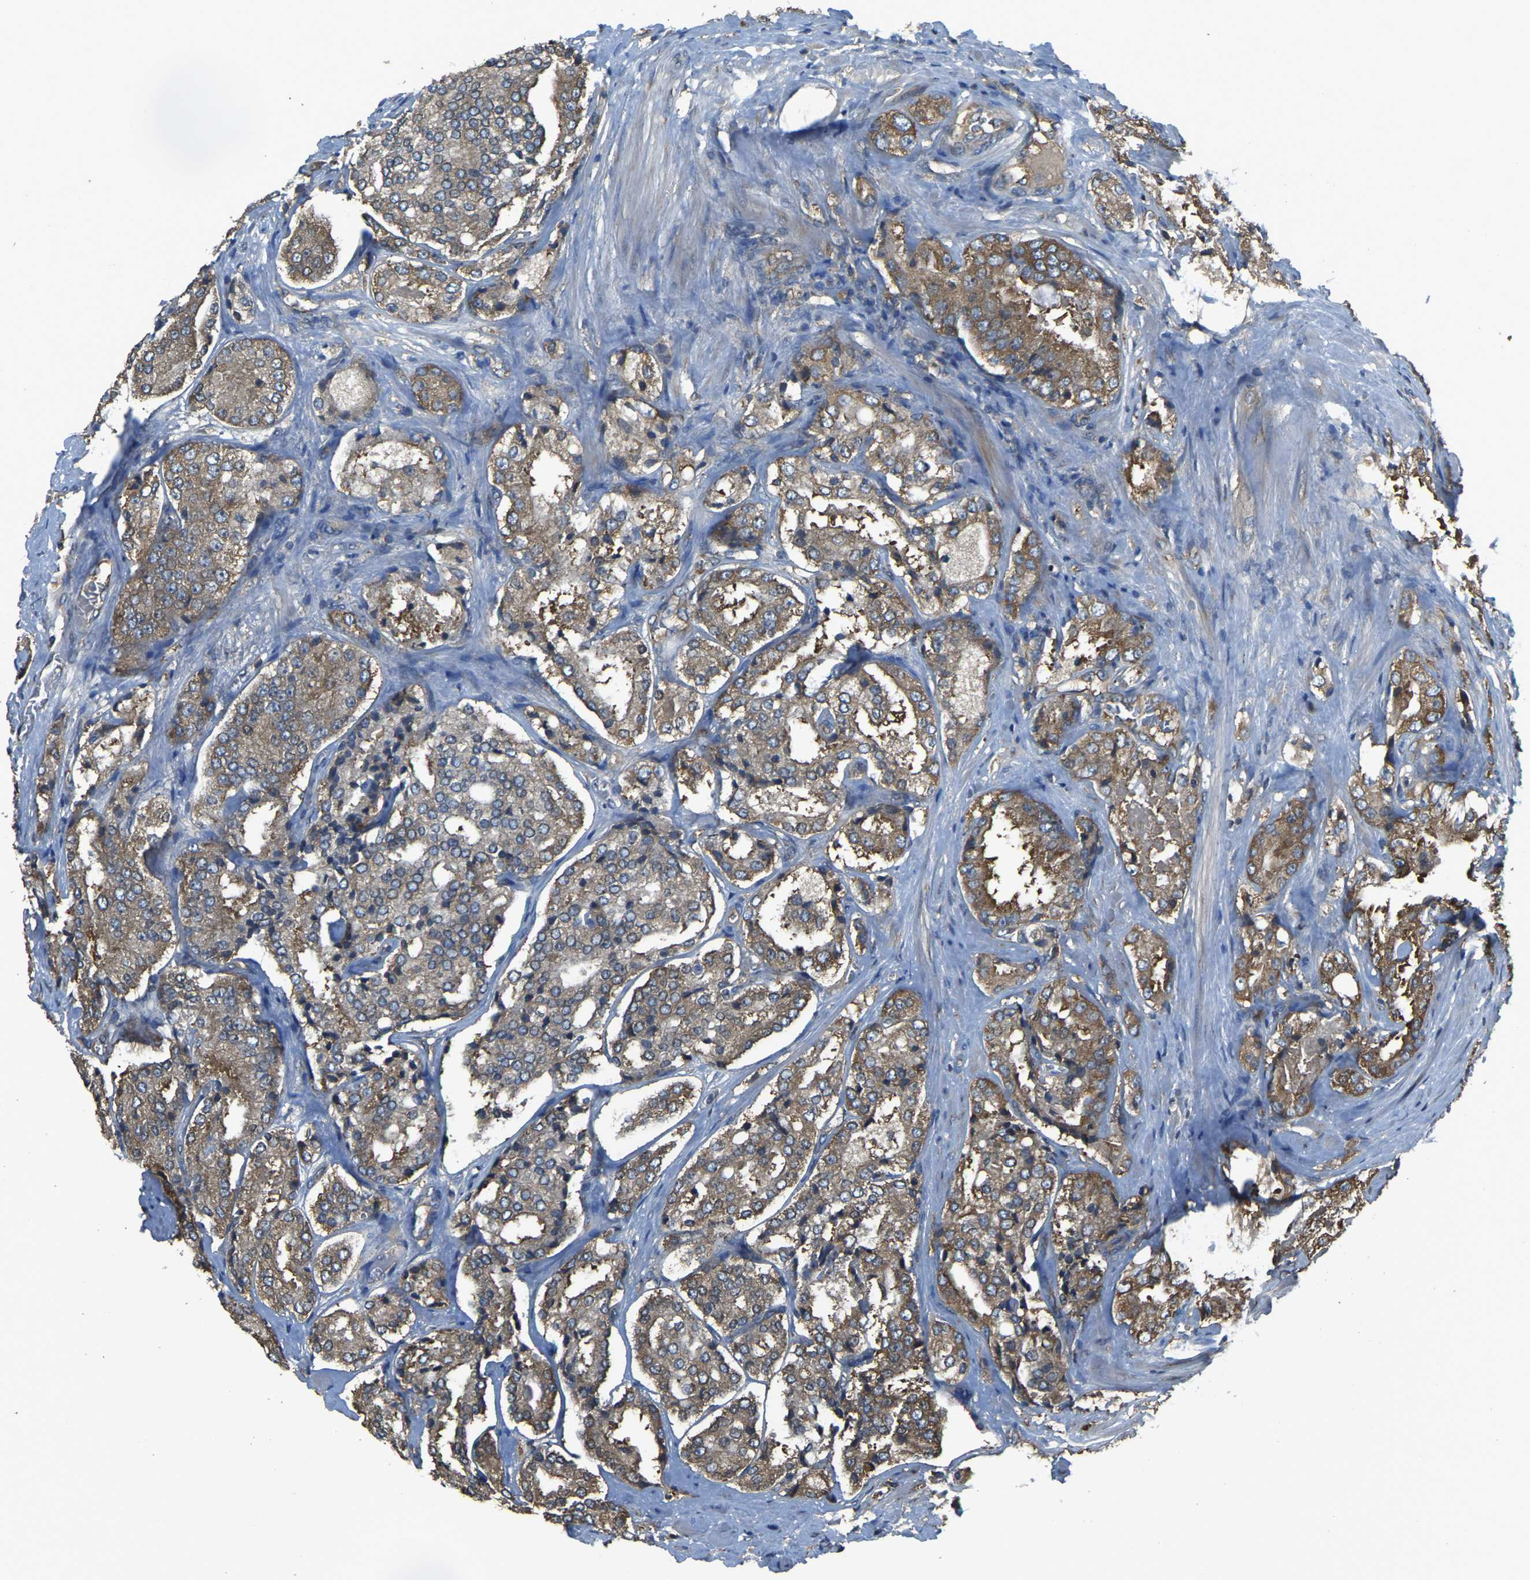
{"staining": {"intensity": "moderate", "quantity": ">75%", "location": "cytoplasmic/membranous"}, "tissue": "prostate cancer", "cell_type": "Tumor cells", "image_type": "cancer", "snomed": [{"axis": "morphology", "description": "Adenocarcinoma, High grade"}, {"axis": "topography", "description": "Prostate"}], "caption": "Immunohistochemical staining of human prostate cancer shows medium levels of moderate cytoplasmic/membranous positivity in about >75% of tumor cells.", "gene": "AIMP1", "patient": {"sex": "male", "age": 65}}